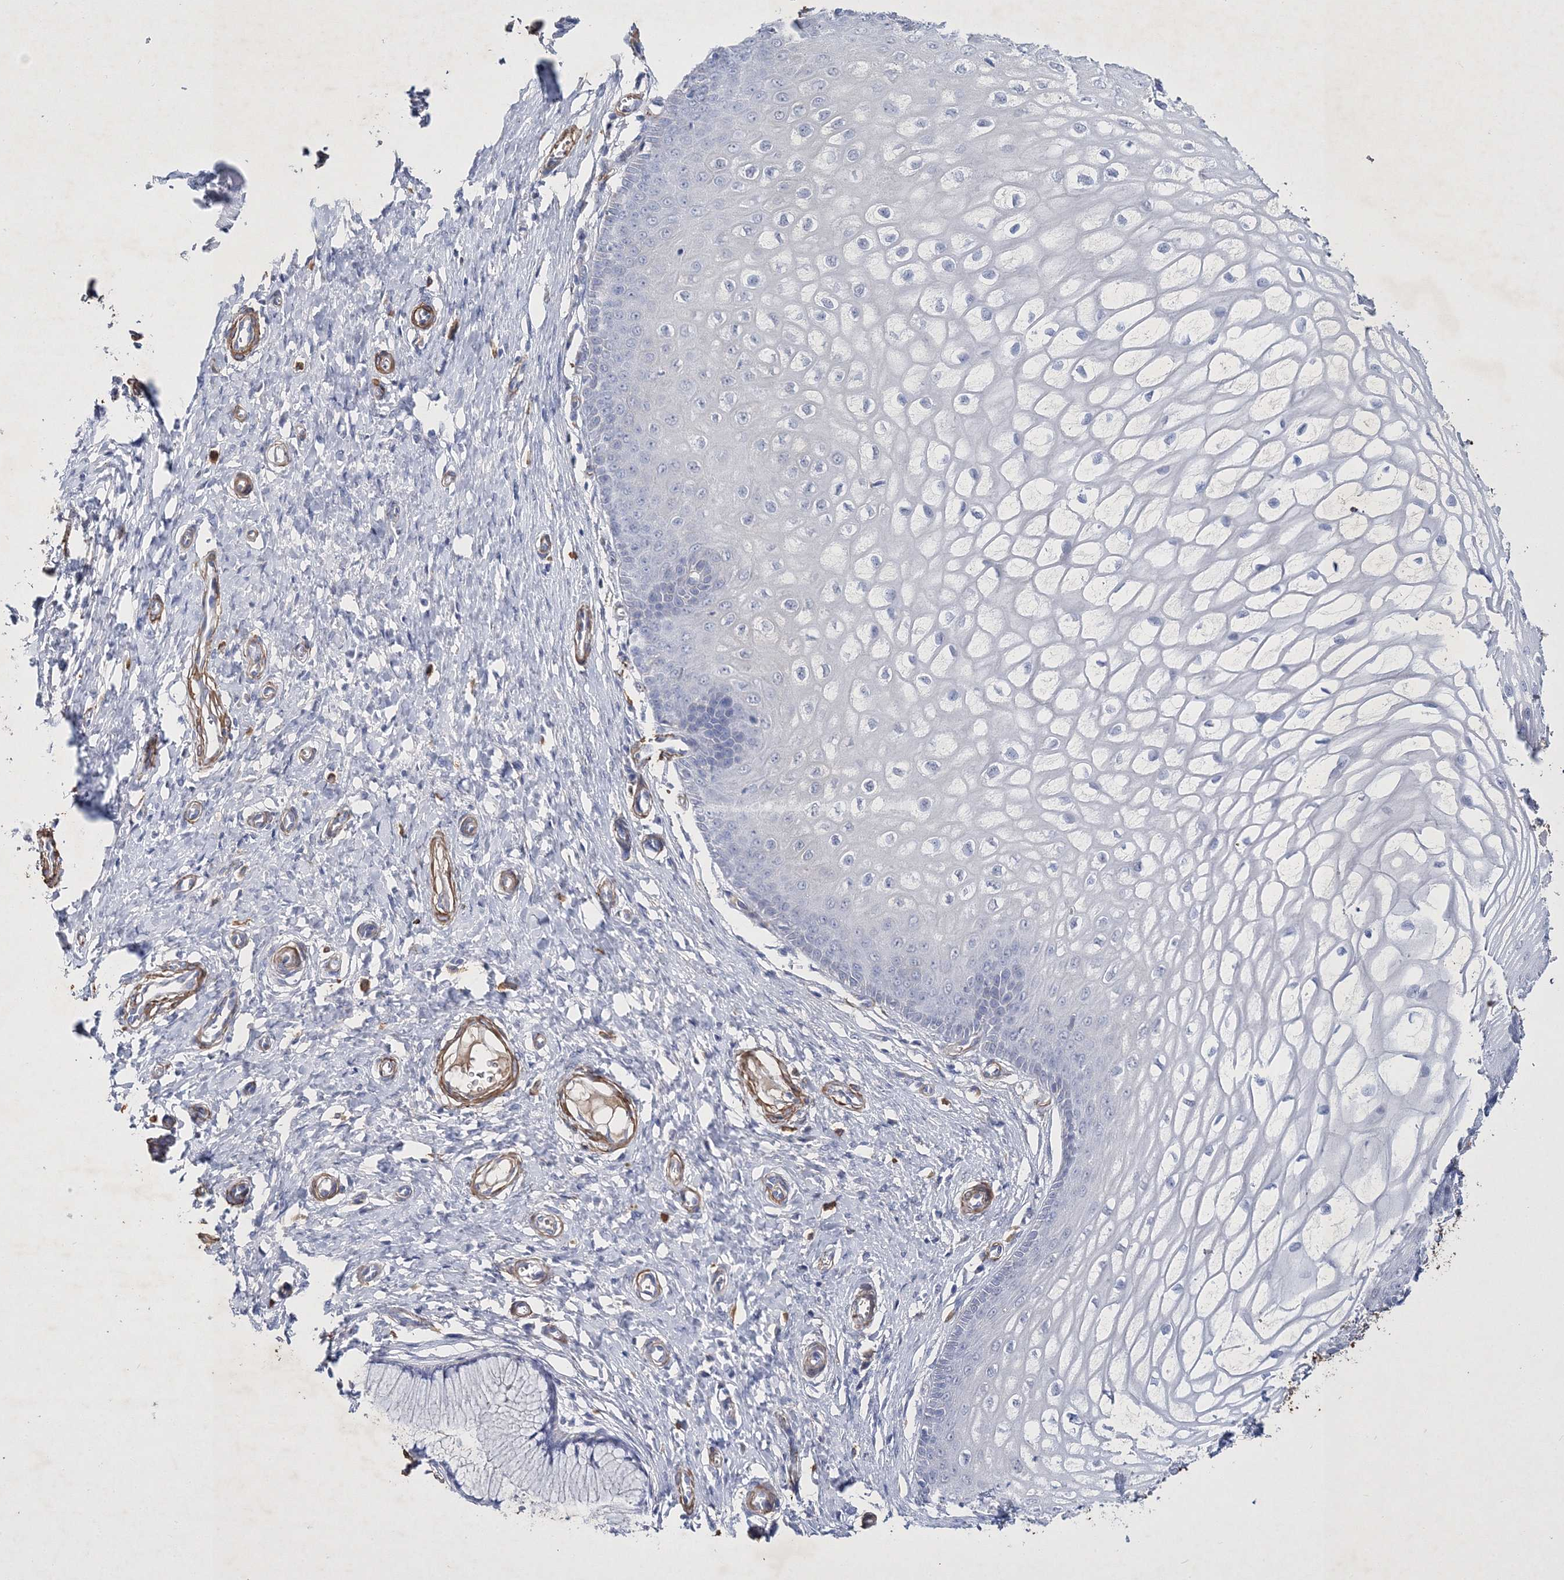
{"staining": {"intensity": "negative", "quantity": "none", "location": "none"}, "tissue": "cervix", "cell_type": "Glandular cells", "image_type": "normal", "snomed": [{"axis": "morphology", "description": "Normal tissue, NOS"}, {"axis": "topography", "description": "Cervix"}], "caption": "Immunohistochemistry (IHC) of normal cervix exhibits no expression in glandular cells.", "gene": "RTN2", "patient": {"sex": "female", "age": 55}}